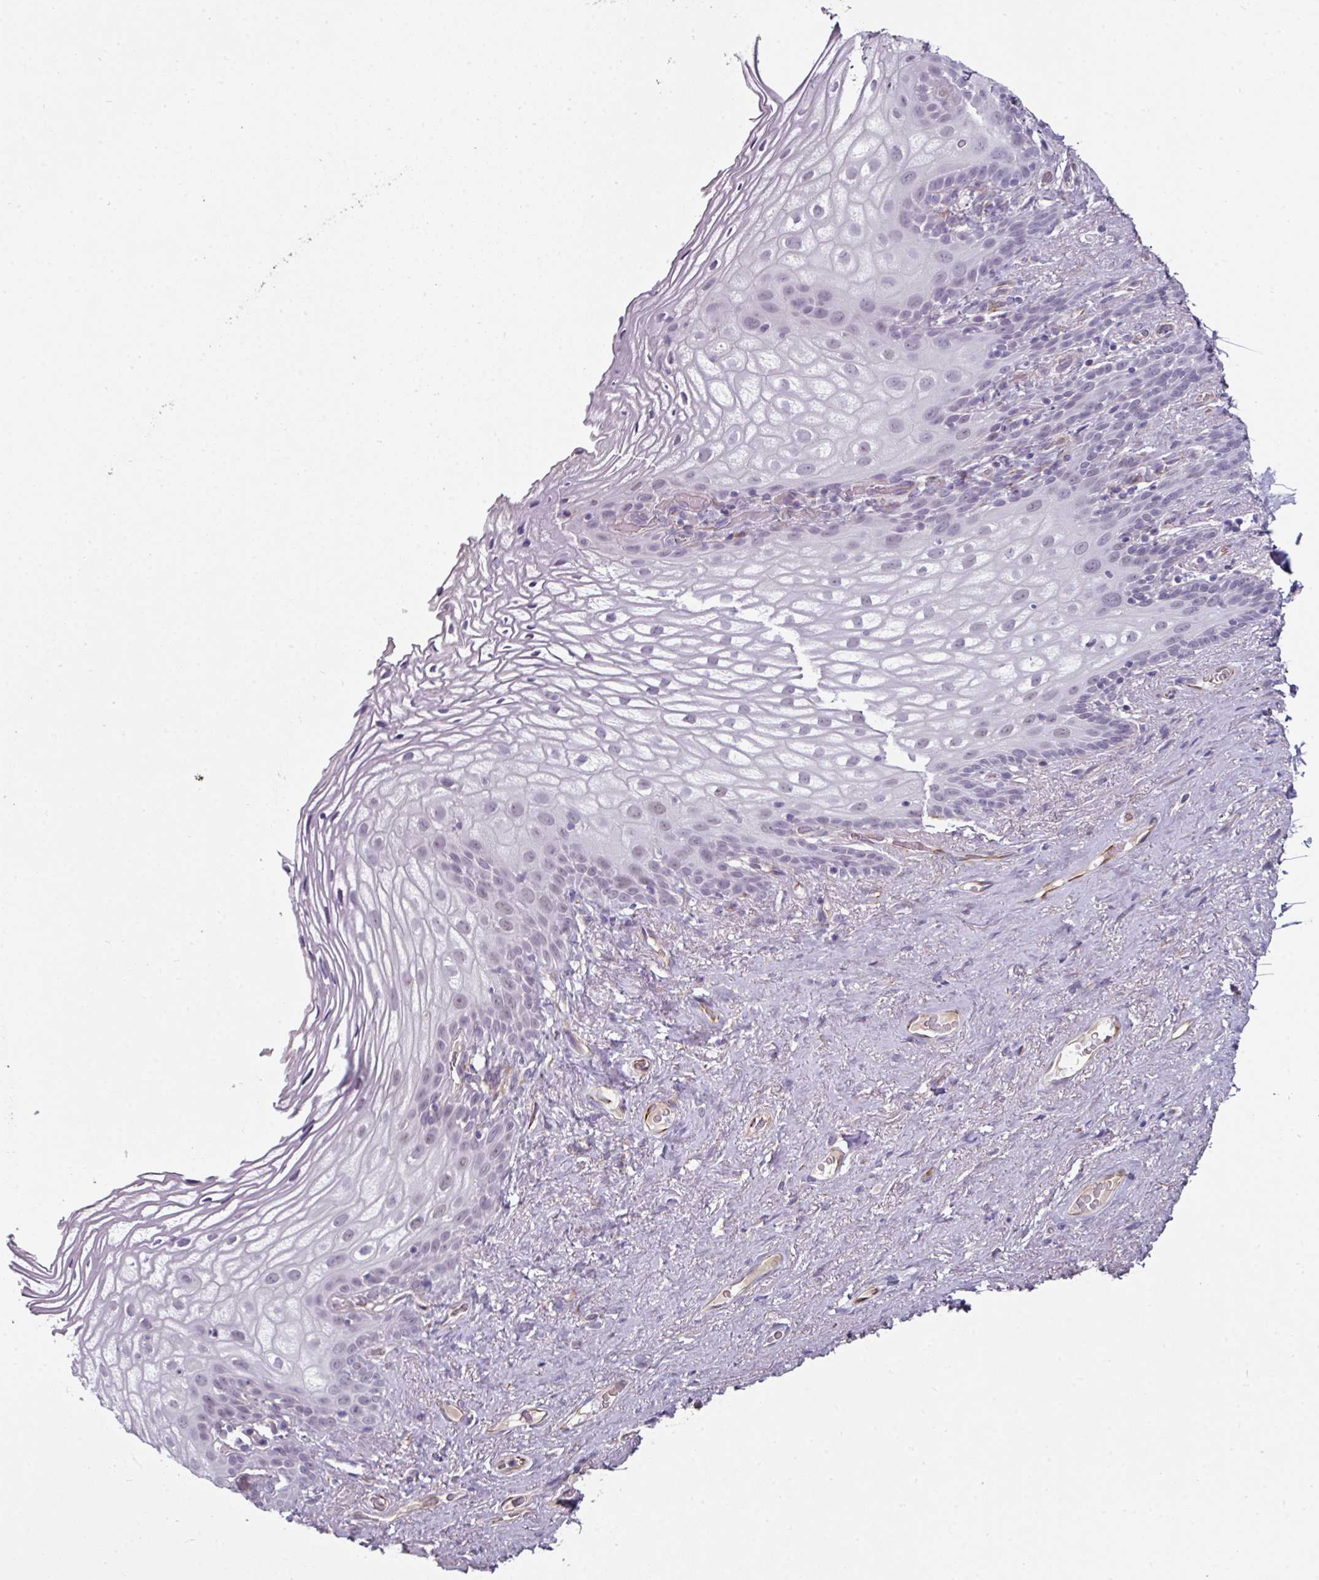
{"staining": {"intensity": "weak", "quantity": "<25%", "location": "nuclear"}, "tissue": "vagina", "cell_type": "Squamous epithelial cells", "image_type": "normal", "snomed": [{"axis": "morphology", "description": "Normal tissue, NOS"}, {"axis": "topography", "description": "Vagina"}, {"axis": "topography", "description": "Peripheral nerve tissue"}], "caption": "High magnification brightfield microscopy of unremarkable vagina stained with DAB (3,3'-diaminobenzidine) (brown) and counterstained with hematoxylin (blue): squamous epithelial cells show no significant expression. The staining was performed using DAB to visualize the protein expression in brown, while the nuclei were stained in blue with hematoxylin (Magnification: 20x).", "gene": "EYA3", "patient": {"sex": "female", "age": 71}}